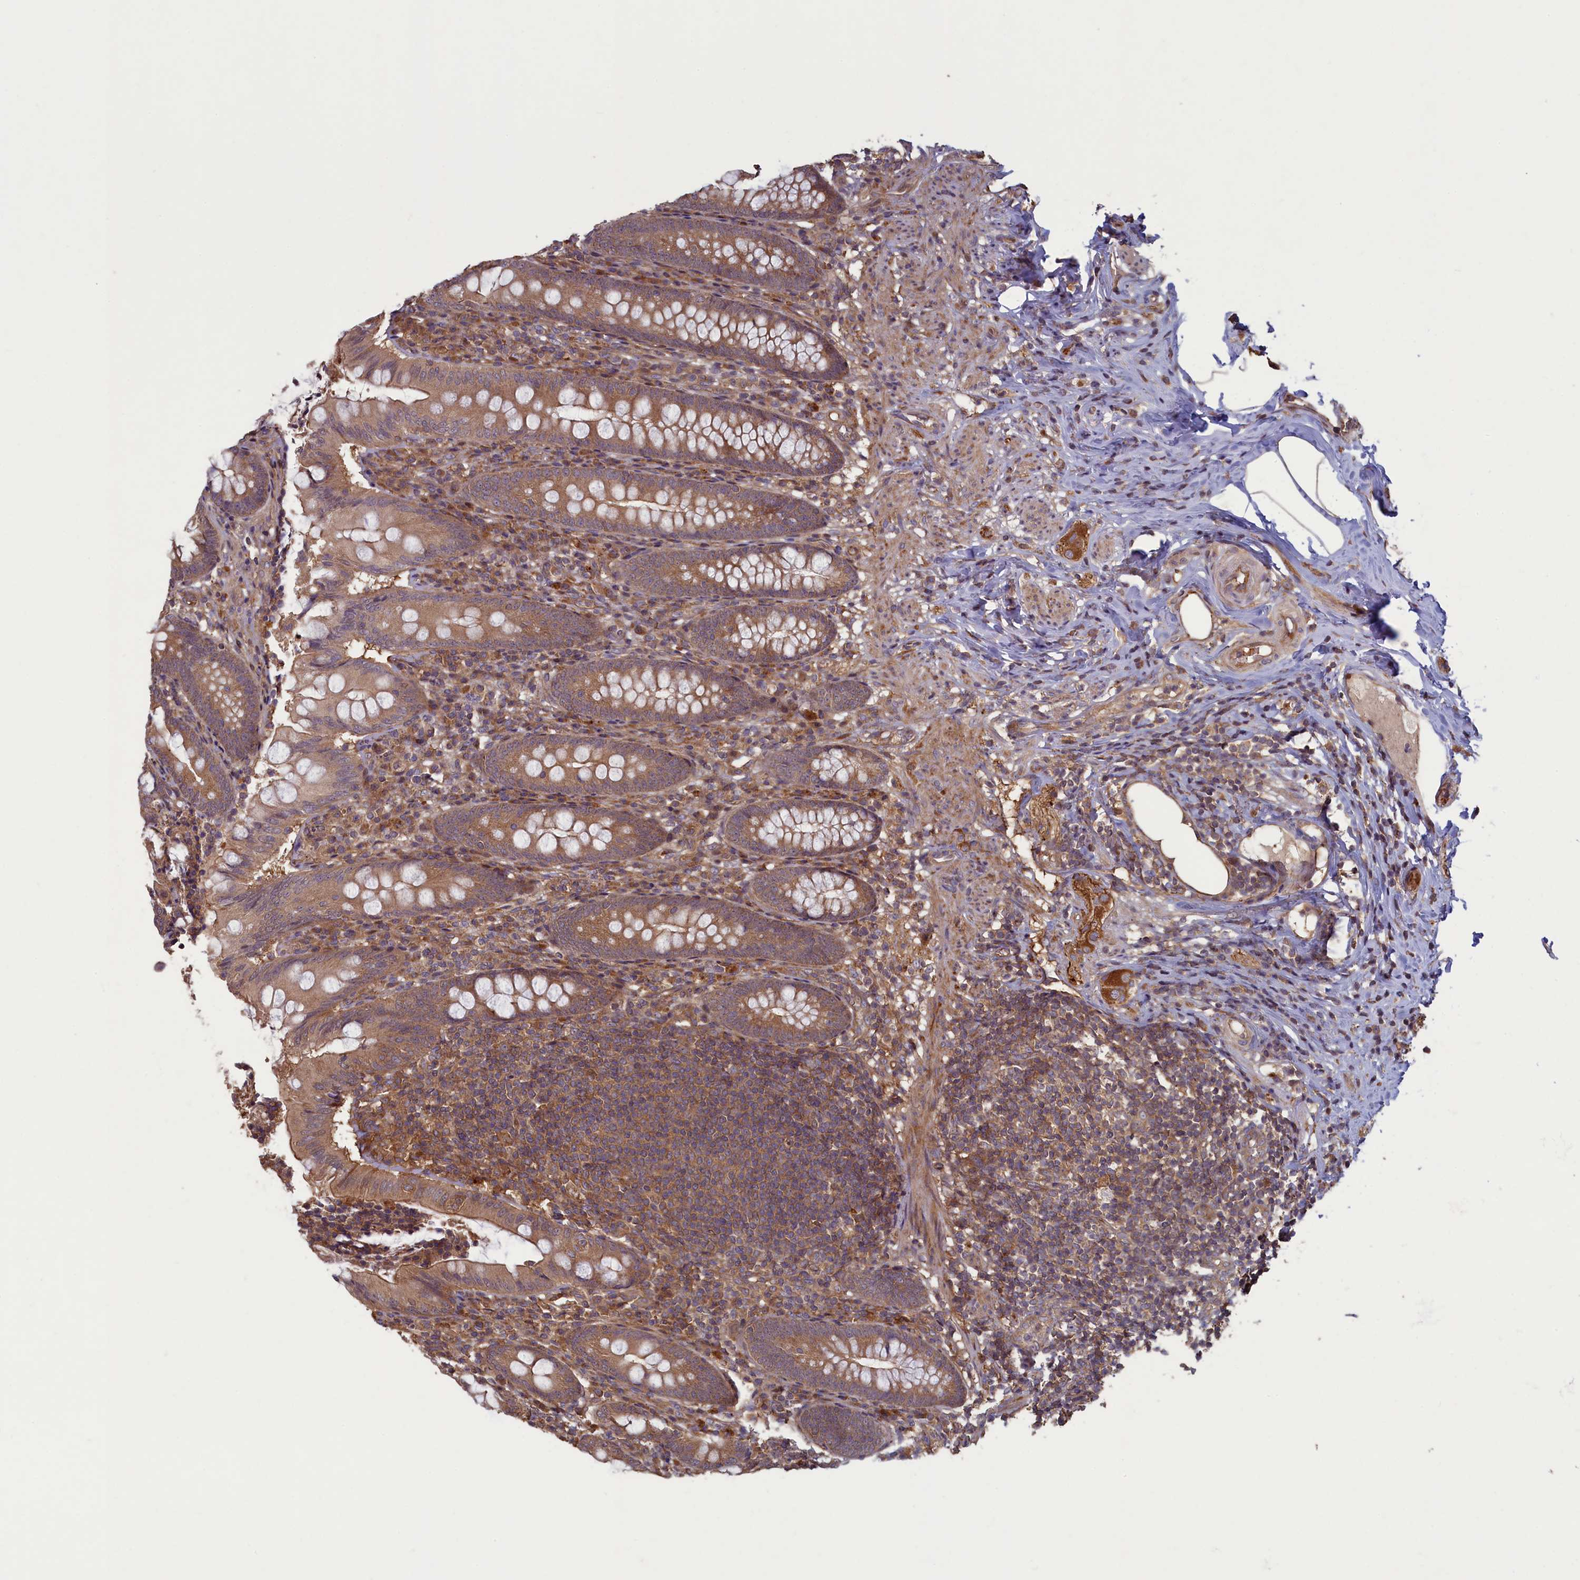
{"staining": {"intensity": "moderate", "quantity": ">75%", "location": "cytoplasmic/membranous"}, "tissue": "appendix", "cell_type": "Glandular cells", "image_type": "normal", "snomed": [{"axis": "morphology", "description": "Normal tissue, NOS"}, {"axis": "topography", "description": "Appendix"}], "caption": "Appendix was stained to show a protein in brown. There is medium levels of moderate cytoplasmic/membranous positivity in about >75% of glandular cells.", "gene": "CIAO2B", "patient": {"sex": "male", "age": 55}}